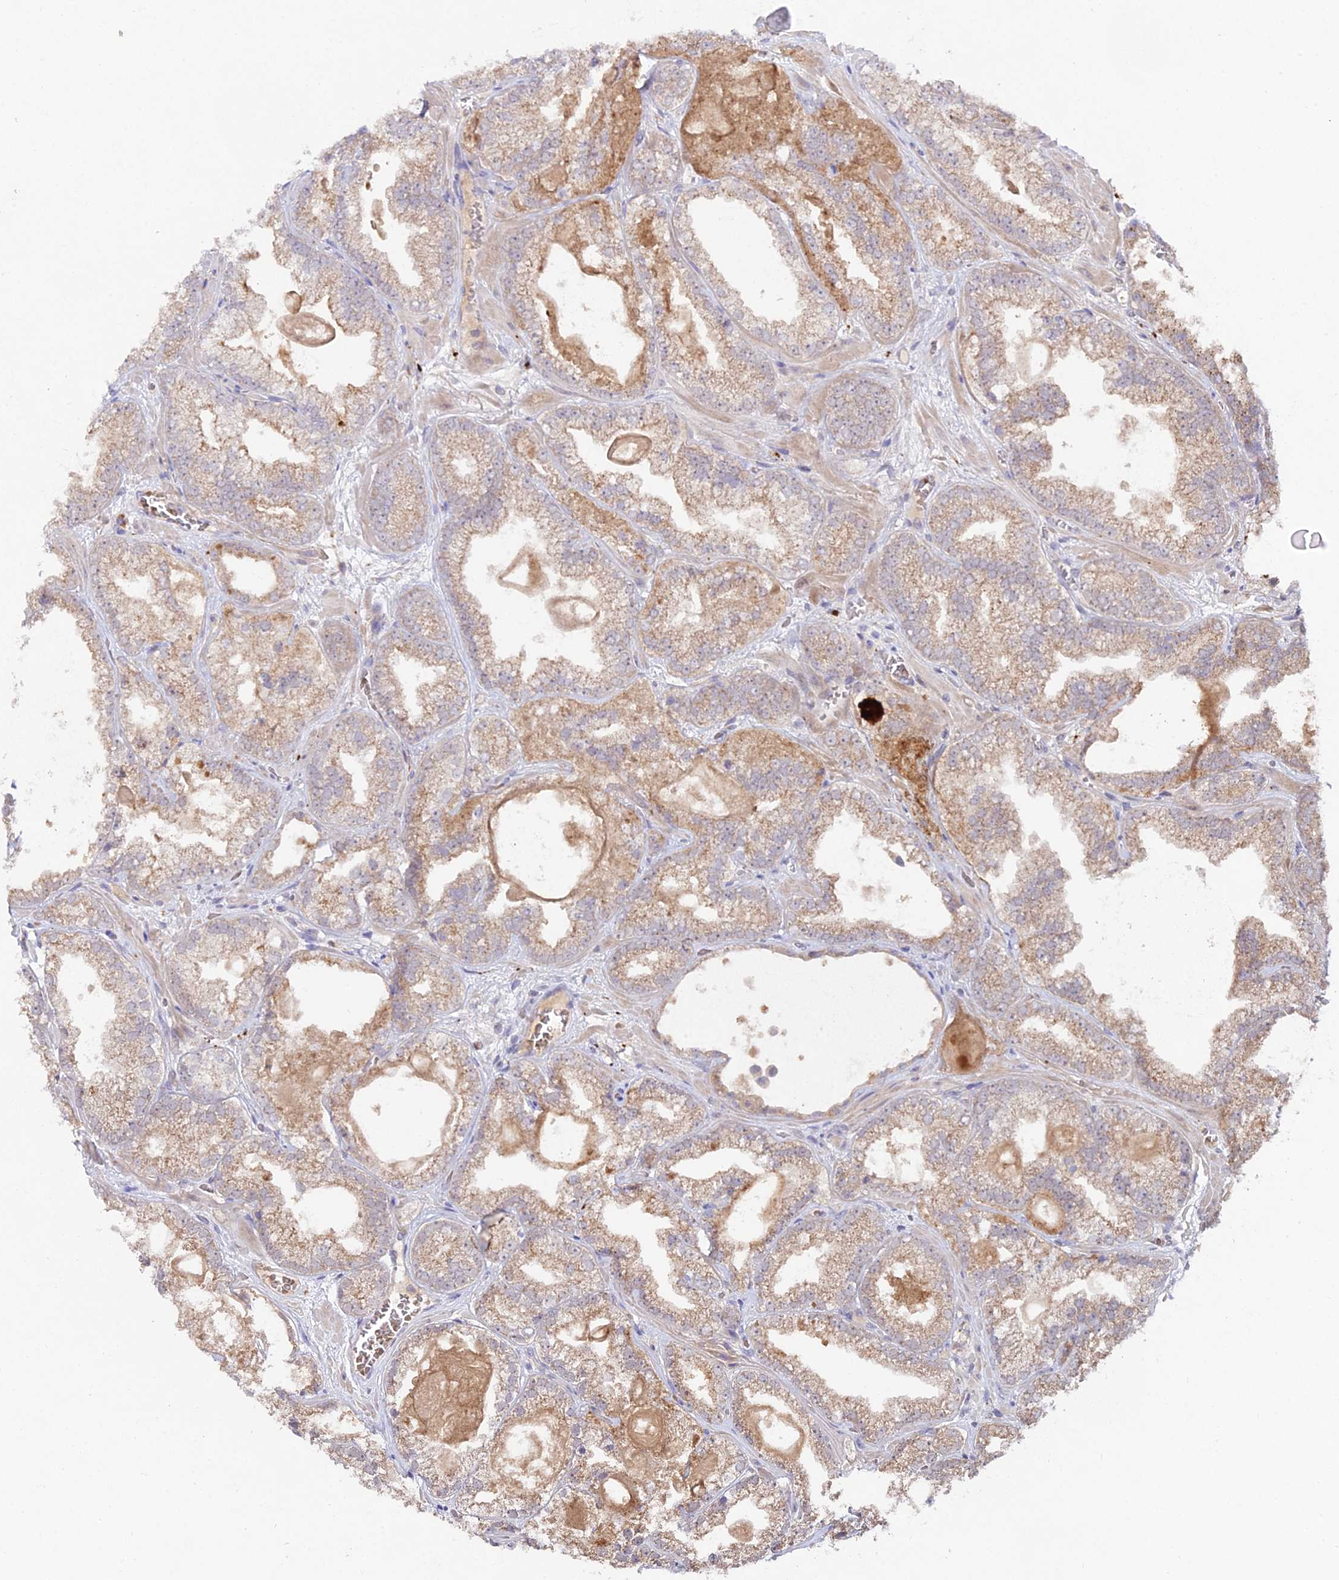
{"staining": {"intensity": "weak", "quantity": ">75%", "location": "cytoplasmic/membranous"}, "tissue": "prostate cancer", "cell_type": "Tumor cells", "image_type": "cancer", "snomed": [{"axis": "morphology", "description": "Adenocarcinoma, Low grade"}, {"axis": "topography", "description": "Prostate"}], "caption": "Immunohistochemical staining of prostate cancer (low-grade adenocarcinoma) shows low levels of weak cytoplasmic/membranous protein positivity in approximately >75% of tumor cells.", "gene": "WDR43", "patient": {"sex": "male", "age": 57}}